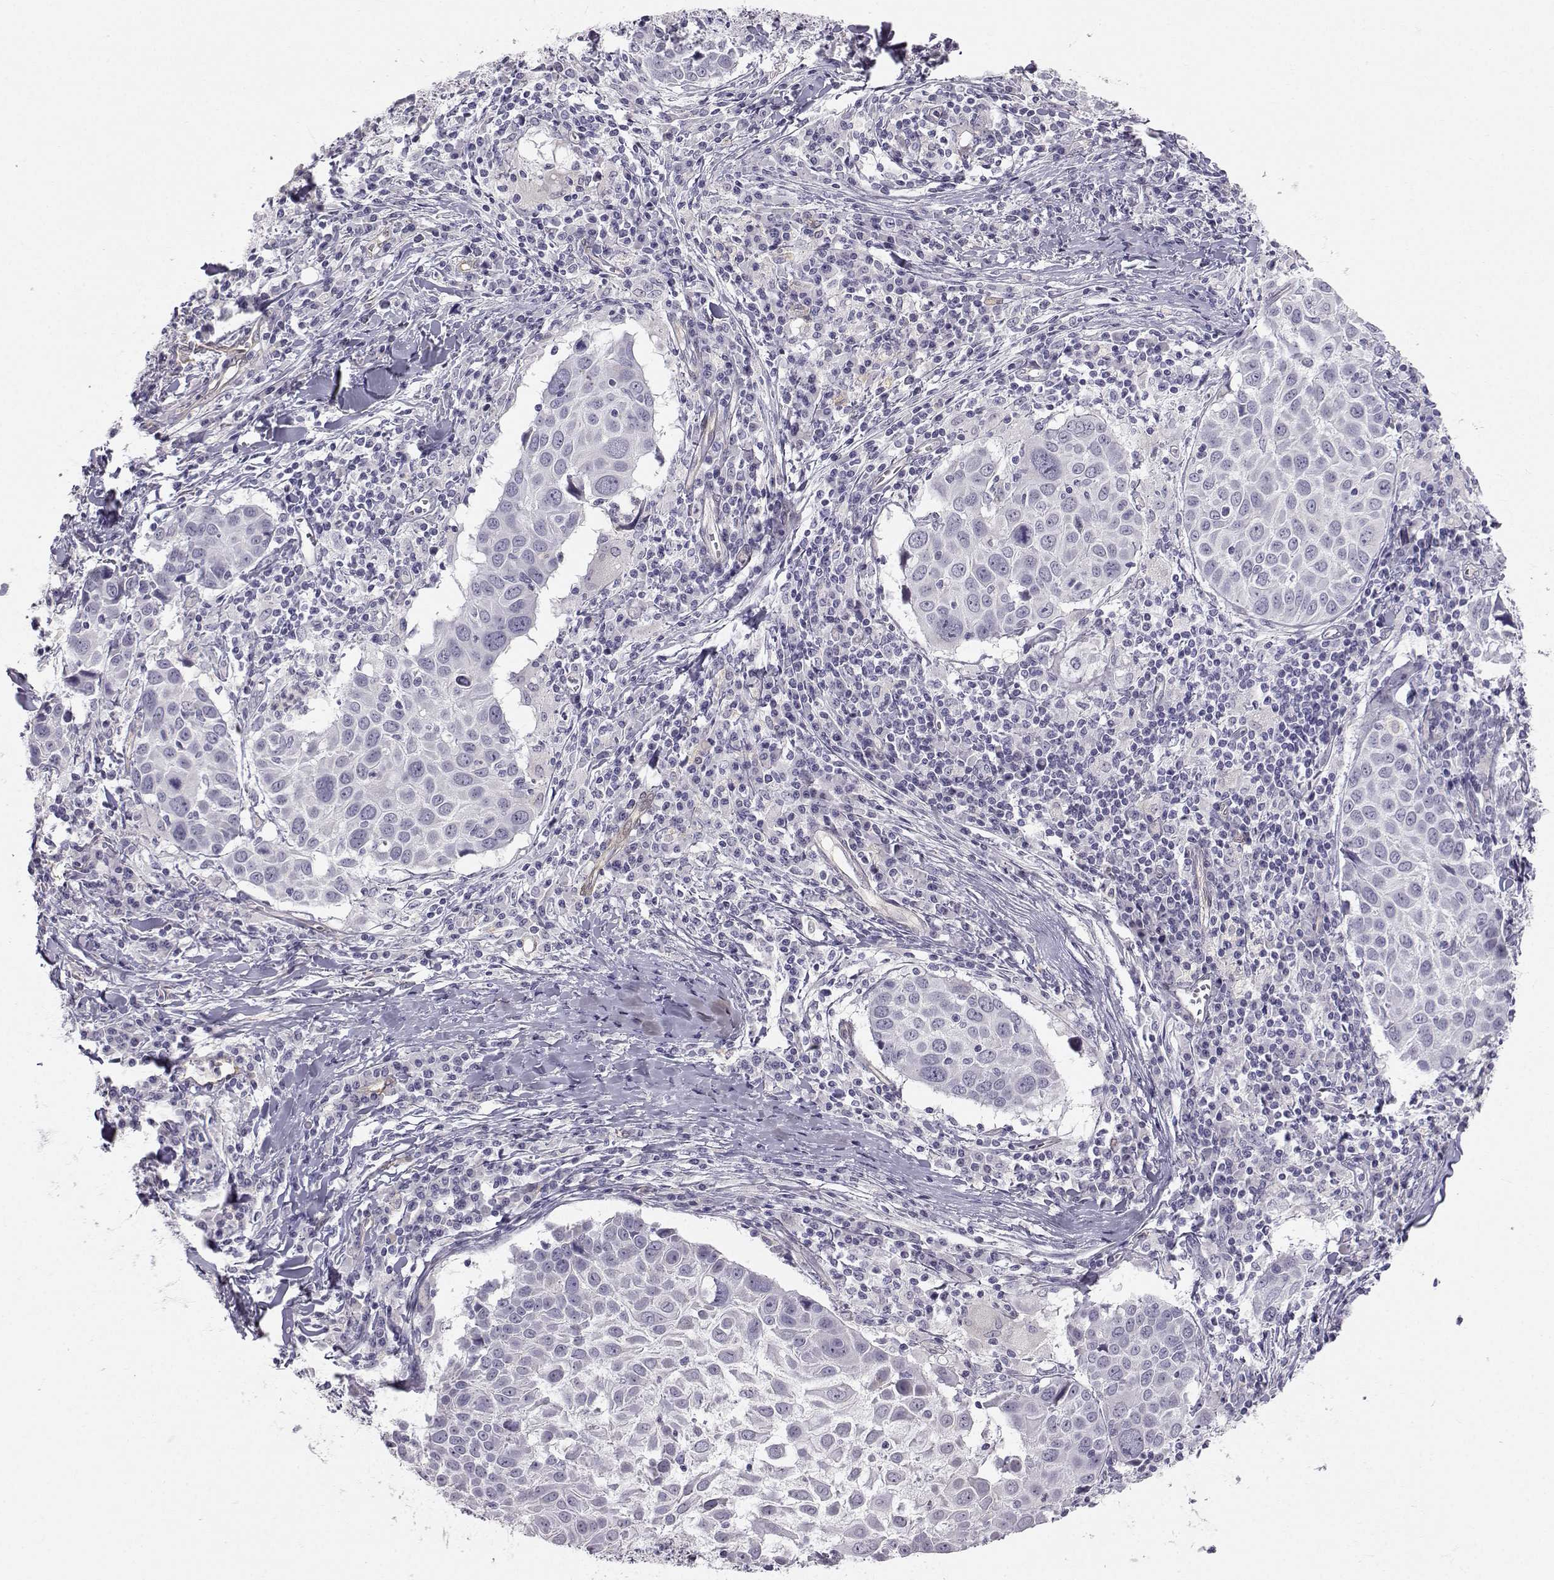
{"staining": {"intensity": "negative", "quantity": "none", "location": "none"}, "tissue": "lung cancer", "cell_type": "Tumor cells", "image_type": "cancer", "snomed": [{"axis": "morphology", "description": "Squamous cell carcinoma, NOS"}, {"axis": "topography", "description": "Lung"}], "caption": "This is a micrograph of immunohistochemistry (IHC) staining of squamous cell carcinoma (lung), which shows no expression in tumor cells.", "gene": "PGM5", "patient": {"sex": "male", "age": 57}}